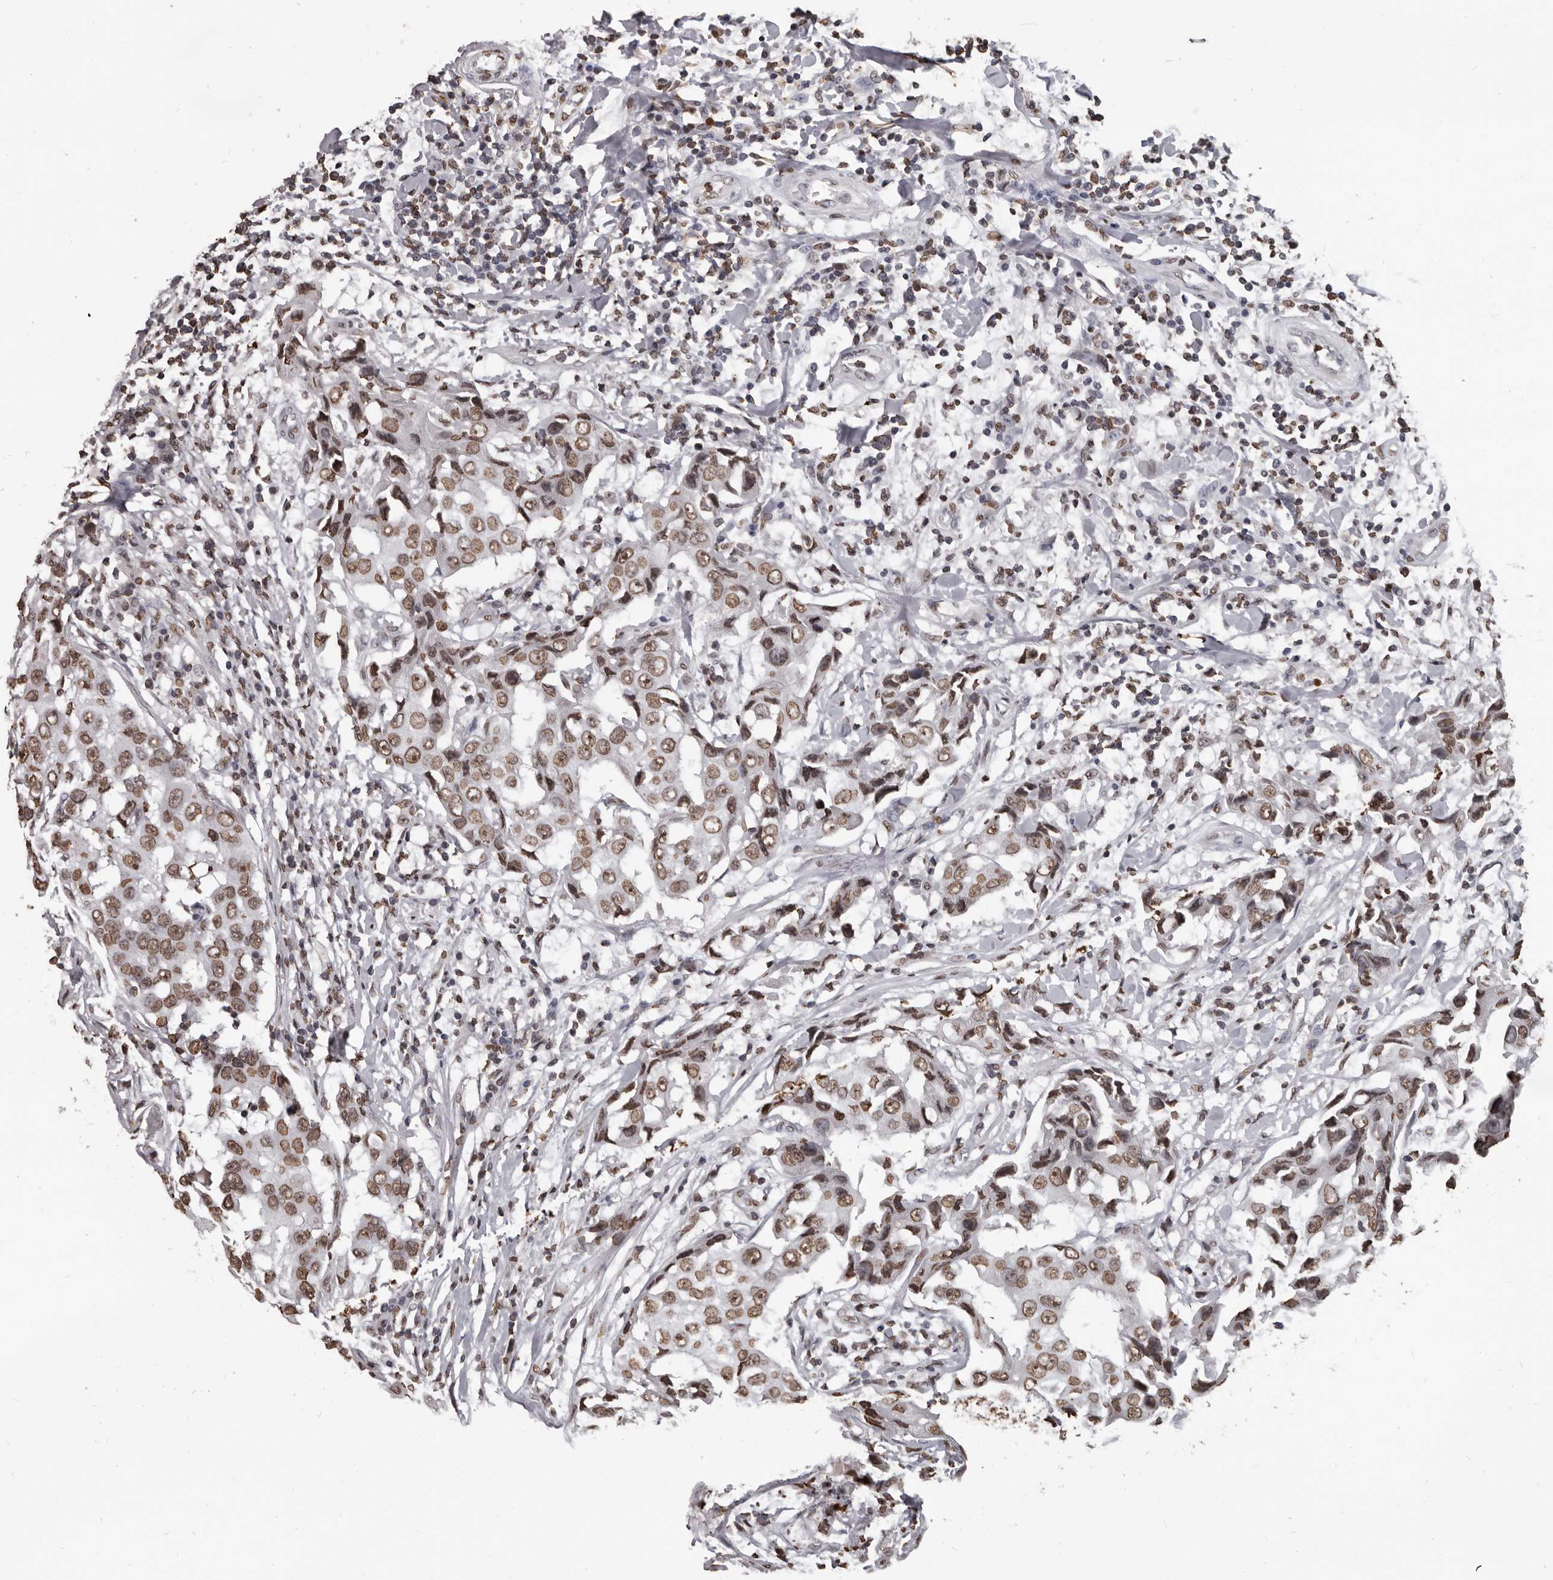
{"staining": {"intensity": "moderate", "quantity": ">75%", "location": "nuclear"}, "tissue": "breast cancer", "cell_type": "Tumor cells", "image_type": "cancer", "snomed": [{"axis": "morphology", "description": "Duct carcinoma"}, {"axis": "topography", "description": "Breast"}], "caption": "Moderate nuclear positivity for a protein is identified in approximately >75% of tumor cells of breast infiltrating ductal carcinoma using immunohistochemistry.", "gene": "AHR", "patient": {"sex": "female", "age": 27}}